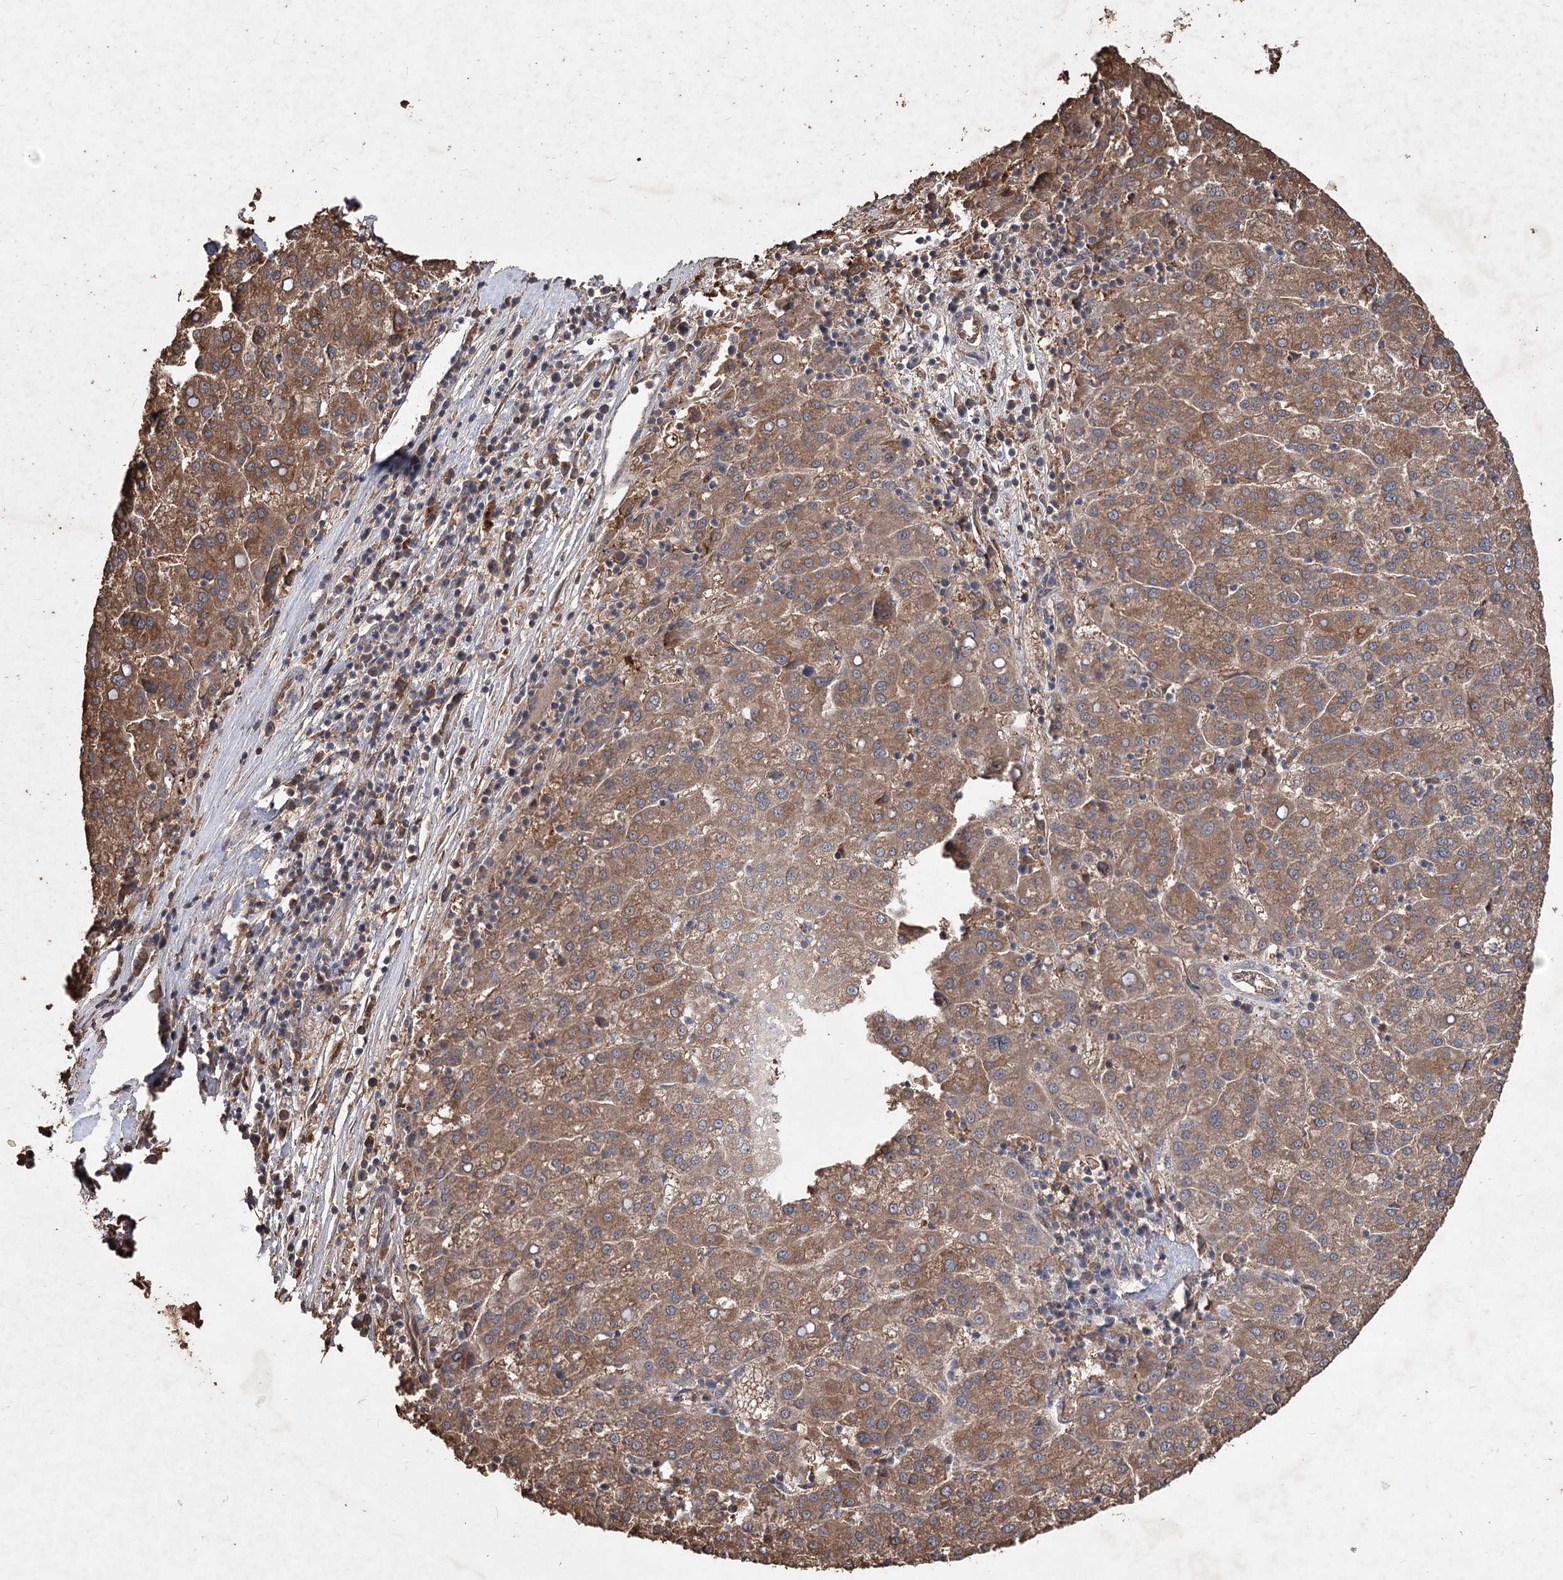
{"staining": {"intensity": "moderate", "quantity": ">75%", "location": "cytoplasmic/membranous"}, "tissue": "liver cancer", "cell_type": "Tumor cells", "image_type": "cancer", "snomed": [{"axis": "morphology", "description": "Carcinoma, Hepatocellular, NOS"}, {"axis": "topography", "description": "Liver"}], "caption": "IHC staining of liver cancer, which reveals medium levels of moderate cytoplasmic/membranous positivity in about >75% of tumor cells indicating moderate cytoplasmic/membranous protein staining. The staining was performed using DAB (brown) for protein detection and nuclei were counterstained in hematoxylin (blue).", "gene": "FBXO7", "patient": {"sex": "female", "age": 58}}